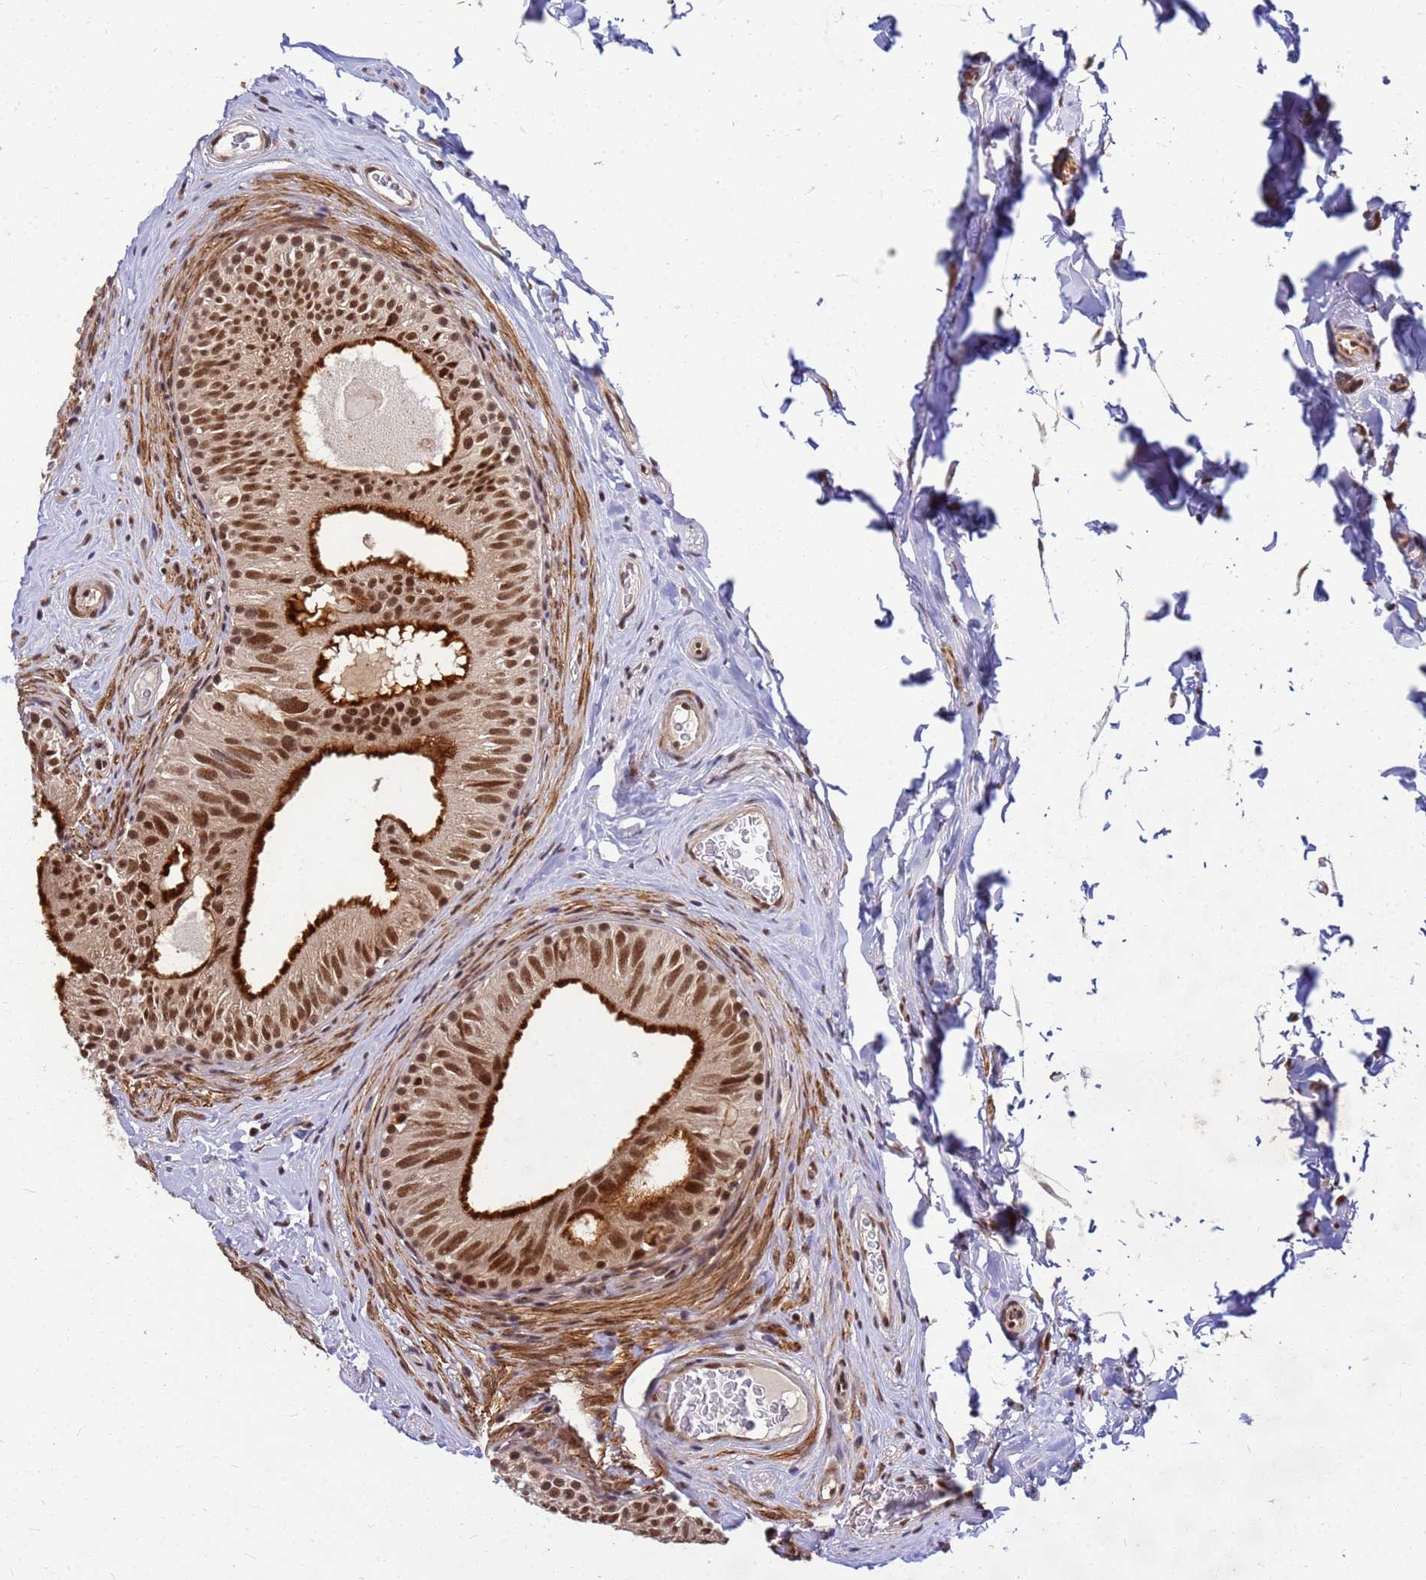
{"staining": {"intensity": "strong", "quantity": ">75%", "location": "cytoplasmic/membranous,nuclear"}, "tissue": "epididymis", "cell_type": "Glandular cells", "image_type": "normal", "snomed": [{"axis": "morphology", "description": "Normal tissue, NOS"}, {"axis": "topography", "description": "Epididymis"}], "caption": "Immunohistochemistry histopathology image of benign epididymis: epididymis stained using IHC reveals high levels of strong protein expression localized specifically in the cytoplasmic/membranous,nuclear of glandular cells, appearing as a cytoplasmic/membranous,nuclear brown color.", "gene": "NCBP2", "patient": {"sex": "male", "age": 34}}